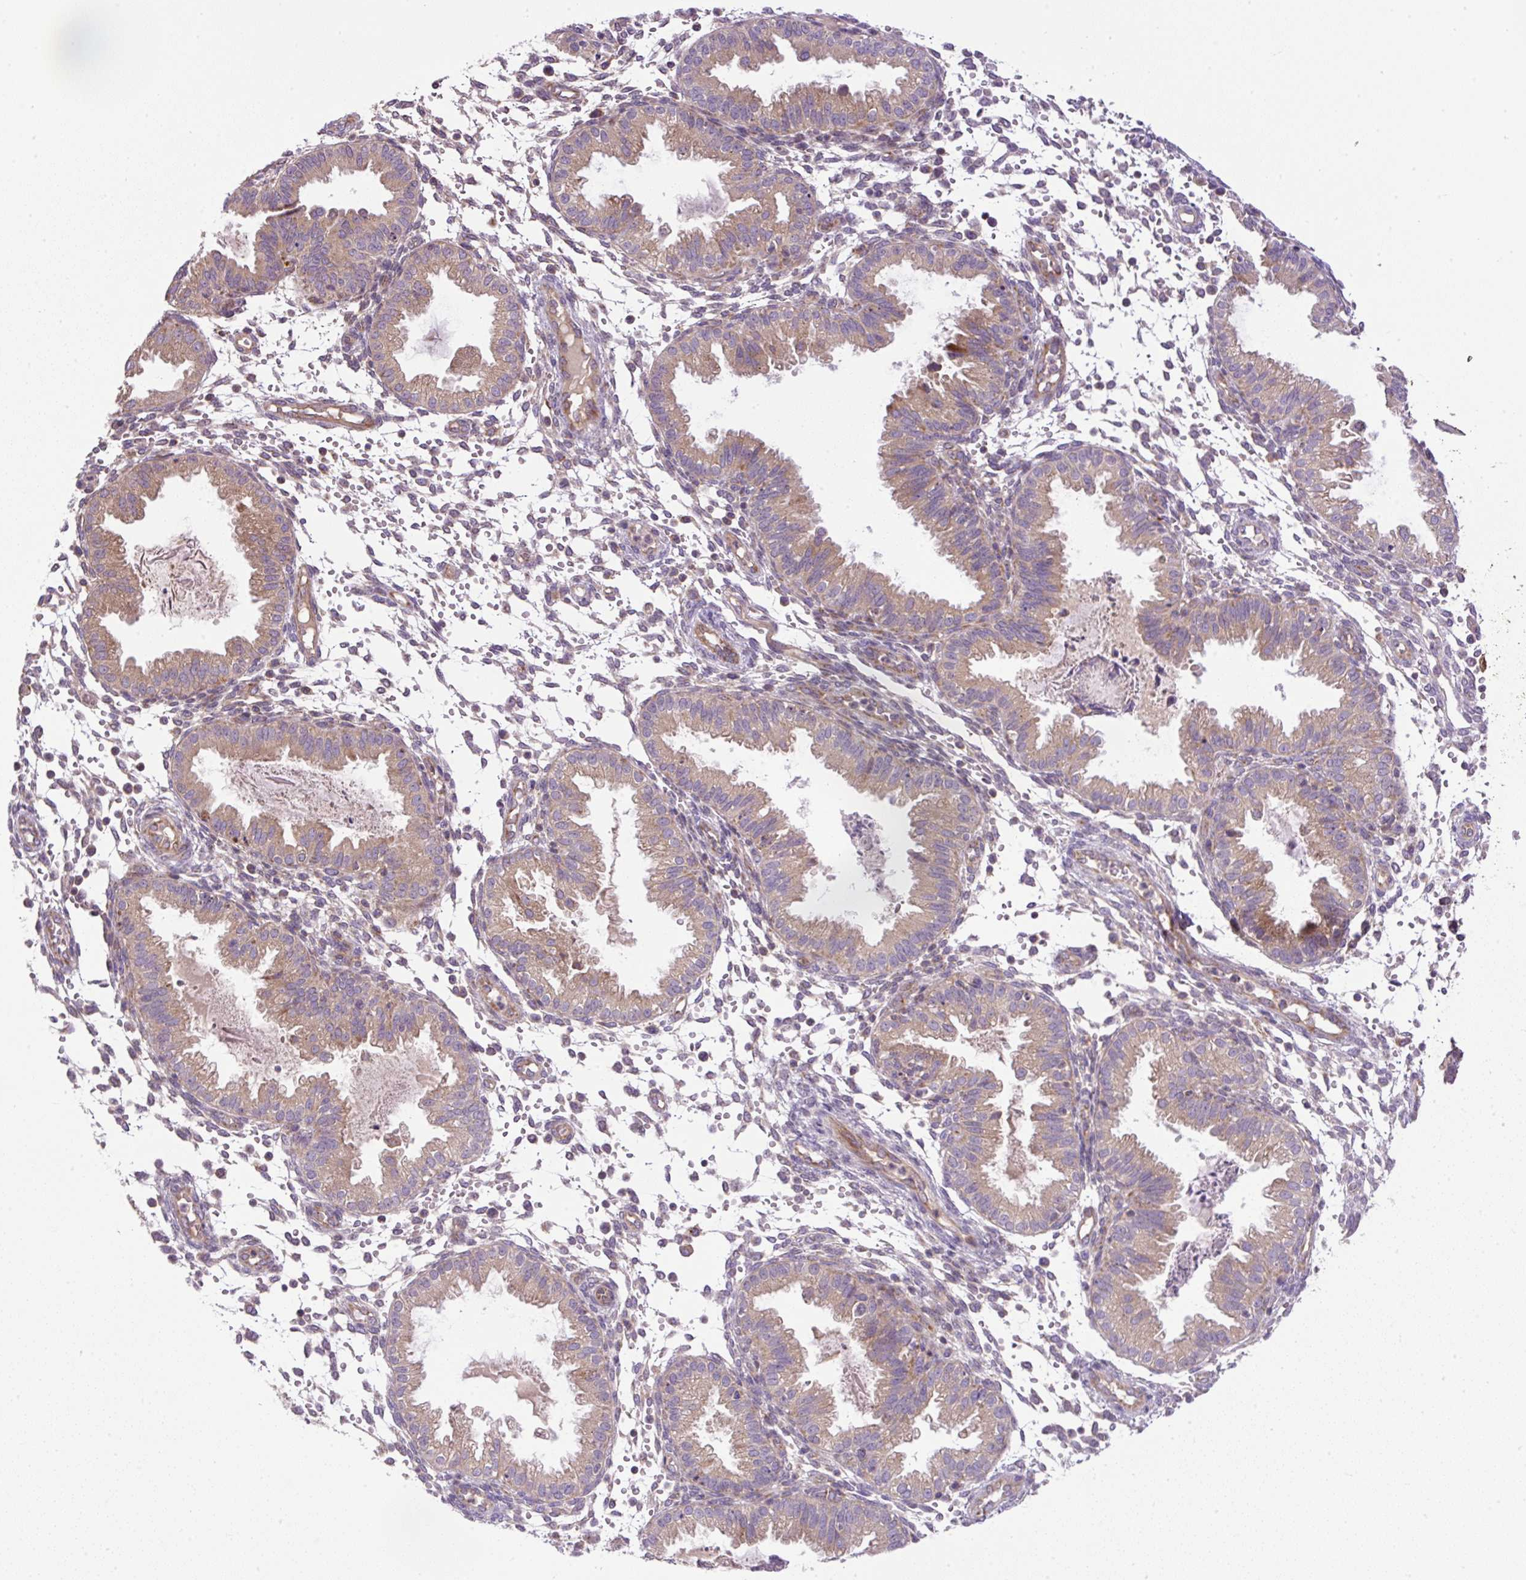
{"staining": {"intensity": "moderate", "quantity": "<25%", "location": "cytoplasmic/membranous"}, "tissue": "endometrium", "cell_type": "Cells in endometrial stroma", "image_type": "normal", "snomed": [{"axis": "morphology", "description": "Normal tissue, NOS"}, {"axis": "topography", "description": "Endometrium"}], "caption": "Immunohistochemistry image of unremarkable endometrium: endometrium stained using immunohistochemistry (IHC) reveals low levels of moderate protein expression localized specifically in the cytoplasmic/membranous of cells in endometrial stroma, appearing as a cytoplasmic/membranous brown color.", "gene": "ZNF547", "patient": {"sex": "female", "age": 33}}